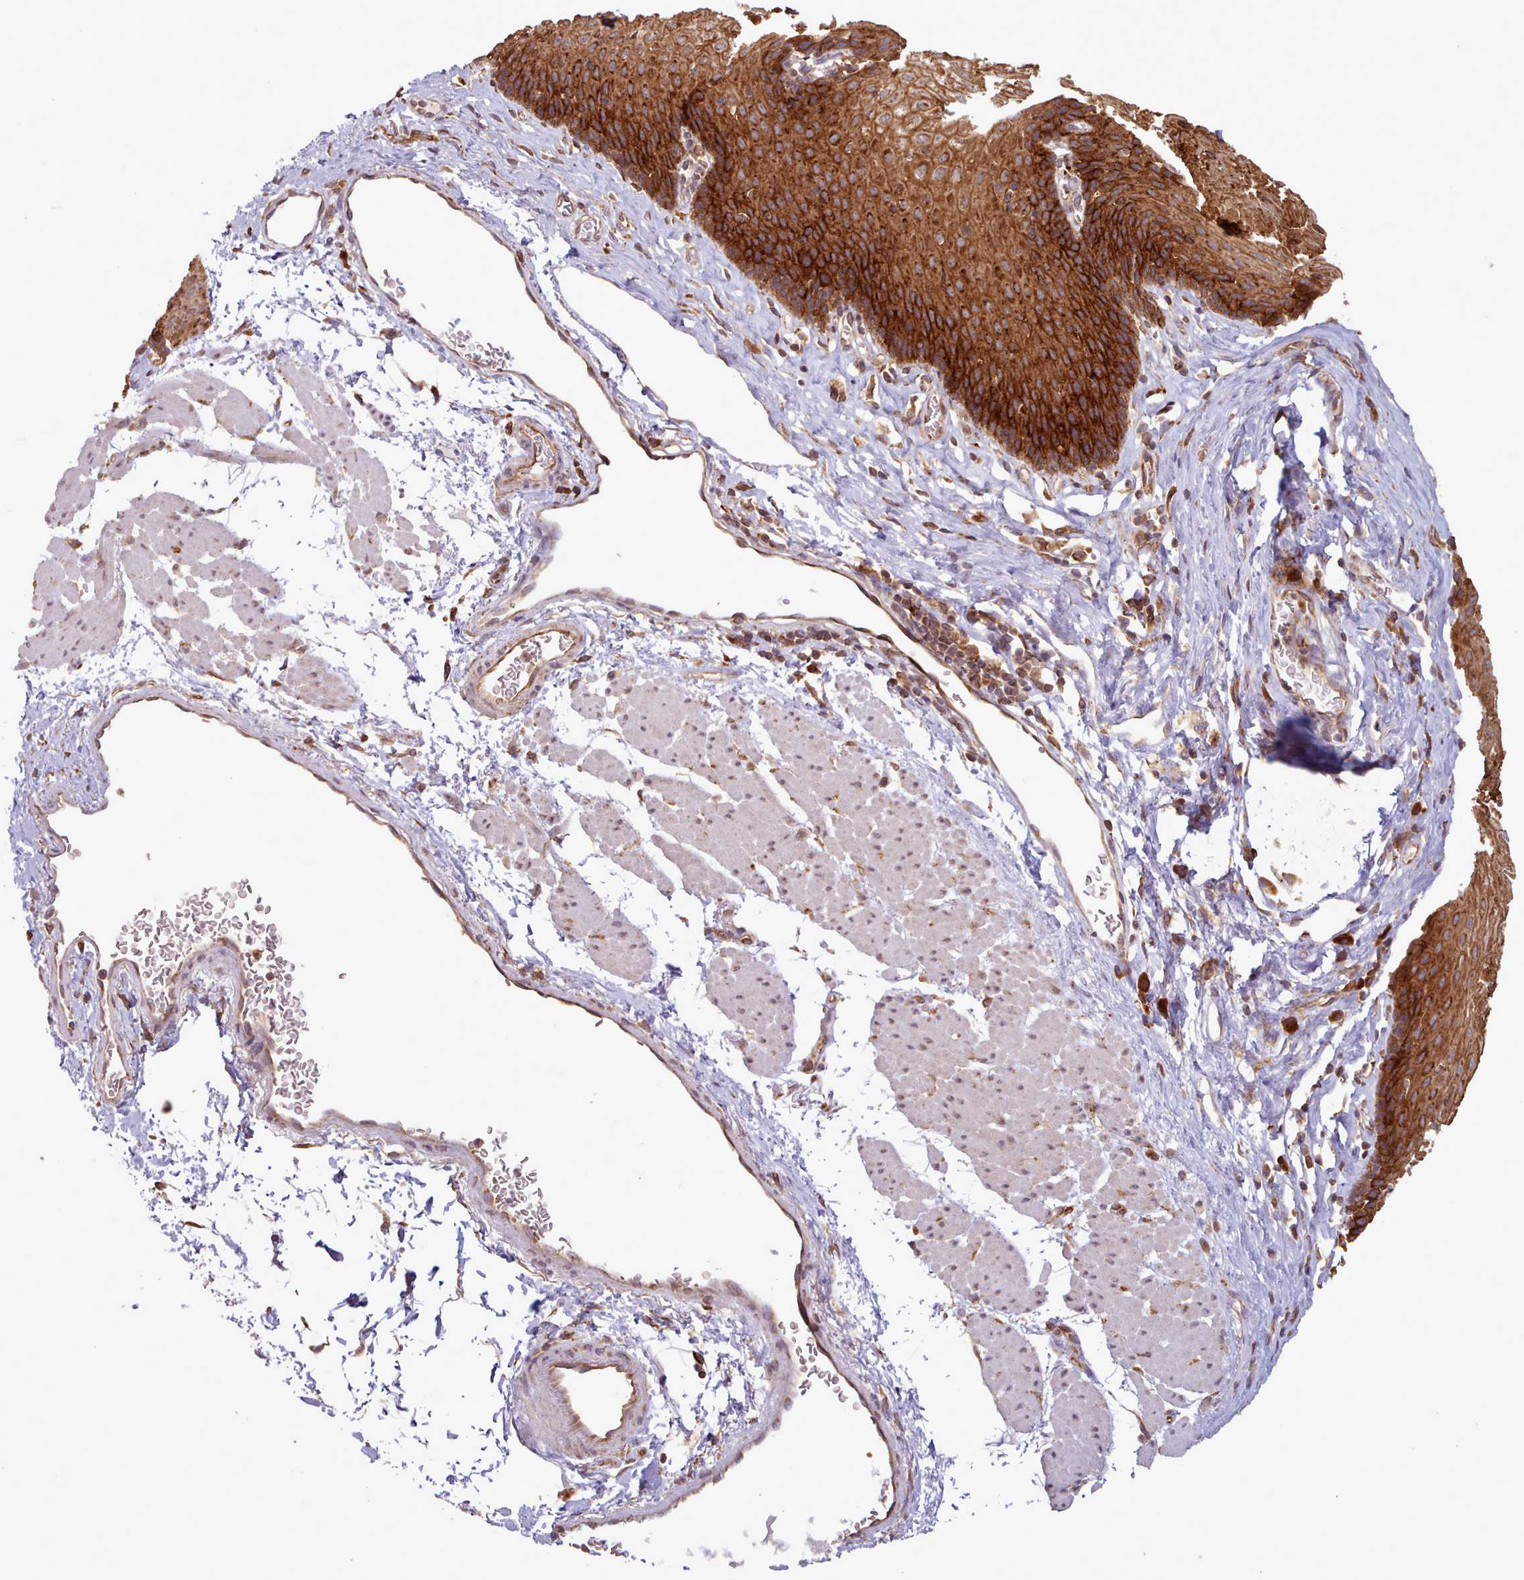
{"staining": {"intensity": "strong", "quantity": ">75%", "location": "cytoplasmic/membranous,nuclear"}, "tissue": "esophagus", "cell_type": "Squamous epithelial cells", "image_type": "normal", "snomed": [{"axis": "morphology", "description": "Normal tissue, NOS"}, {"axis": "topography", "description": "Esophagus"}], "caption": "Immunohistochemical staining of normal esophagus displays >75% levels of strong cytoplasmic/membranous,nuclear protein positivity in about >75% of squamous epithelial cells. (brown staining indicates protein expression, while blue staining denotes nuclei).", "gene": "CRYBG1", "patient": {"sex": "female", "age": 66}}